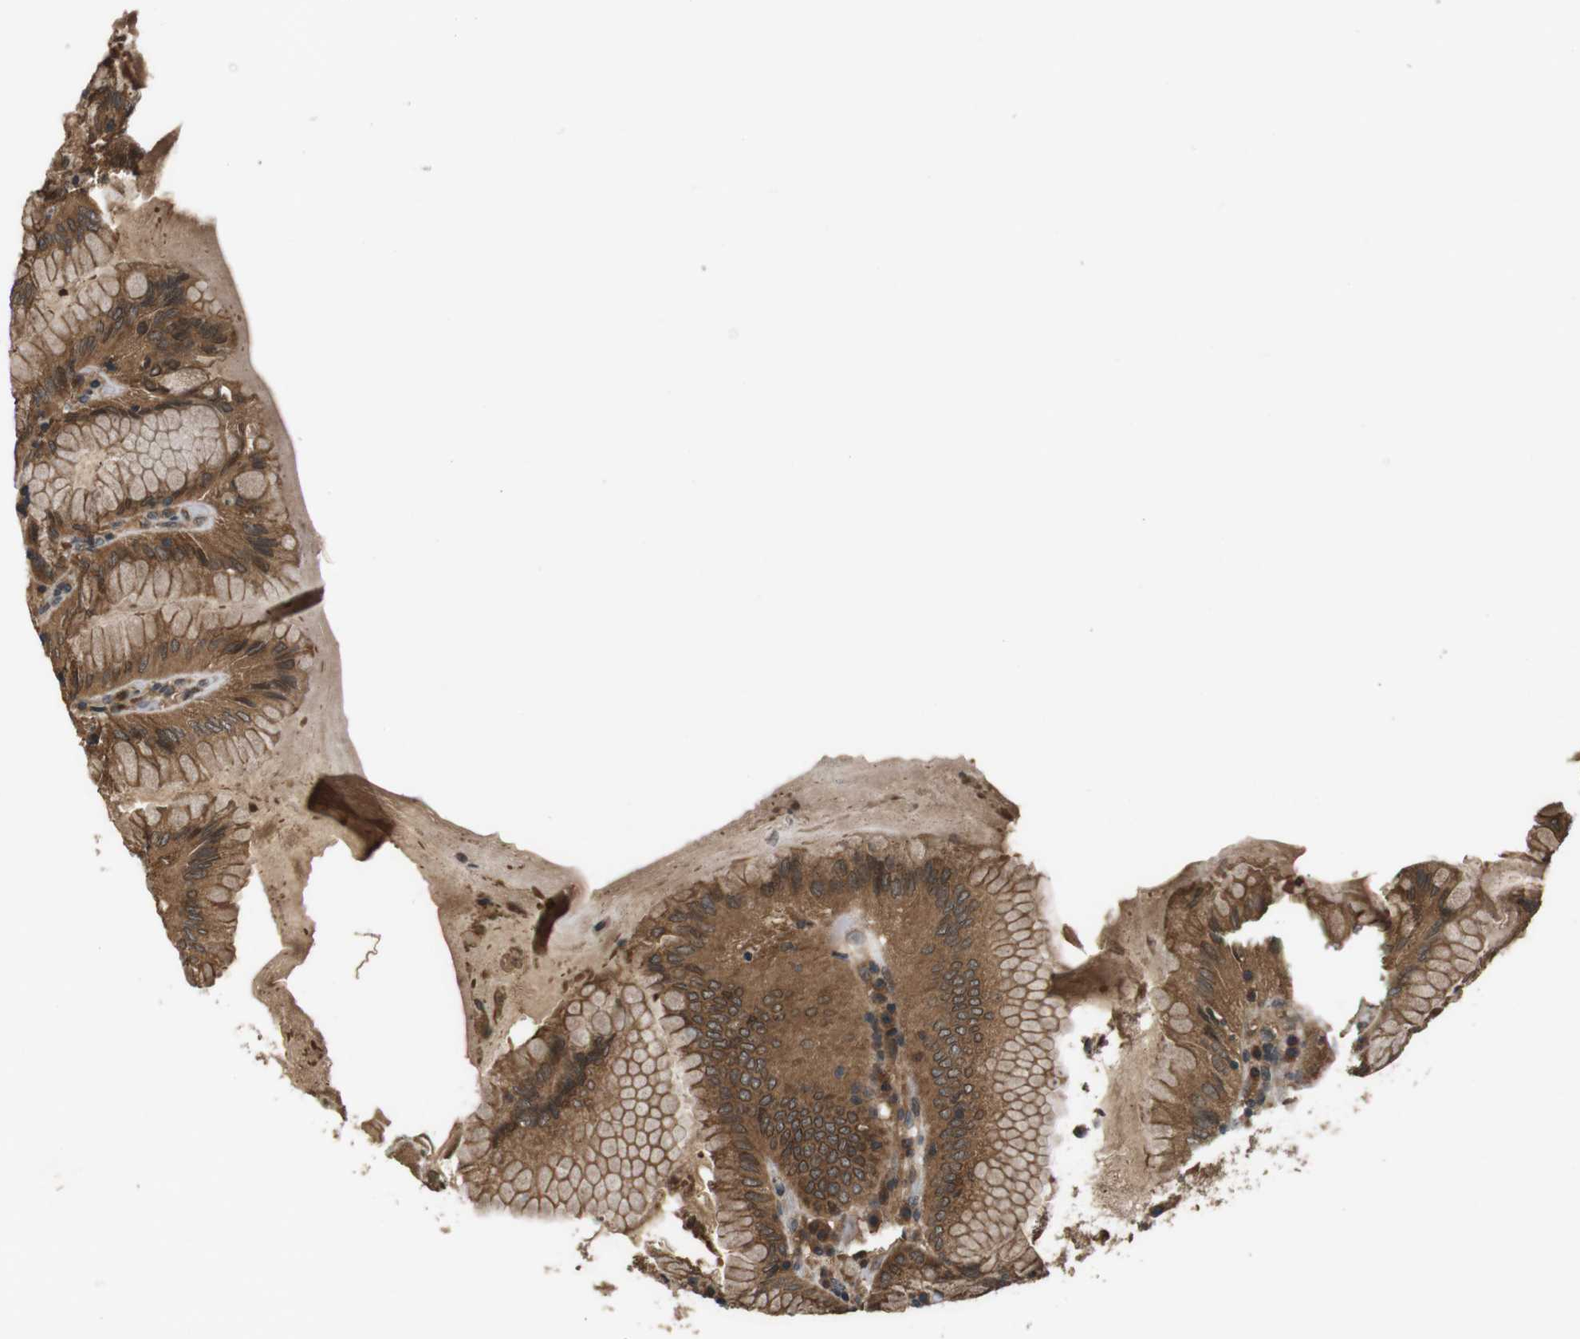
{"staining": {"intensity": "strong", "quantity": ">75%", "location": "cytoplasmic/membranous"}, "tissue": "stomach", "cell_type": "Glandular cells", "image_type": "normal", "snomed": [{"axis": "morphology", "description": "Normal tissue, NOS"}, {"axis": "topography", "description": "Stomach, lower"}], "caption": "Stomach stained with a brown dye exhibits strong cytoplasmic/membranous positive staining in approximately >75% of glandular cells.", "gene": "NFKBIE", "patient": {"sex": "female", "age": 76}}